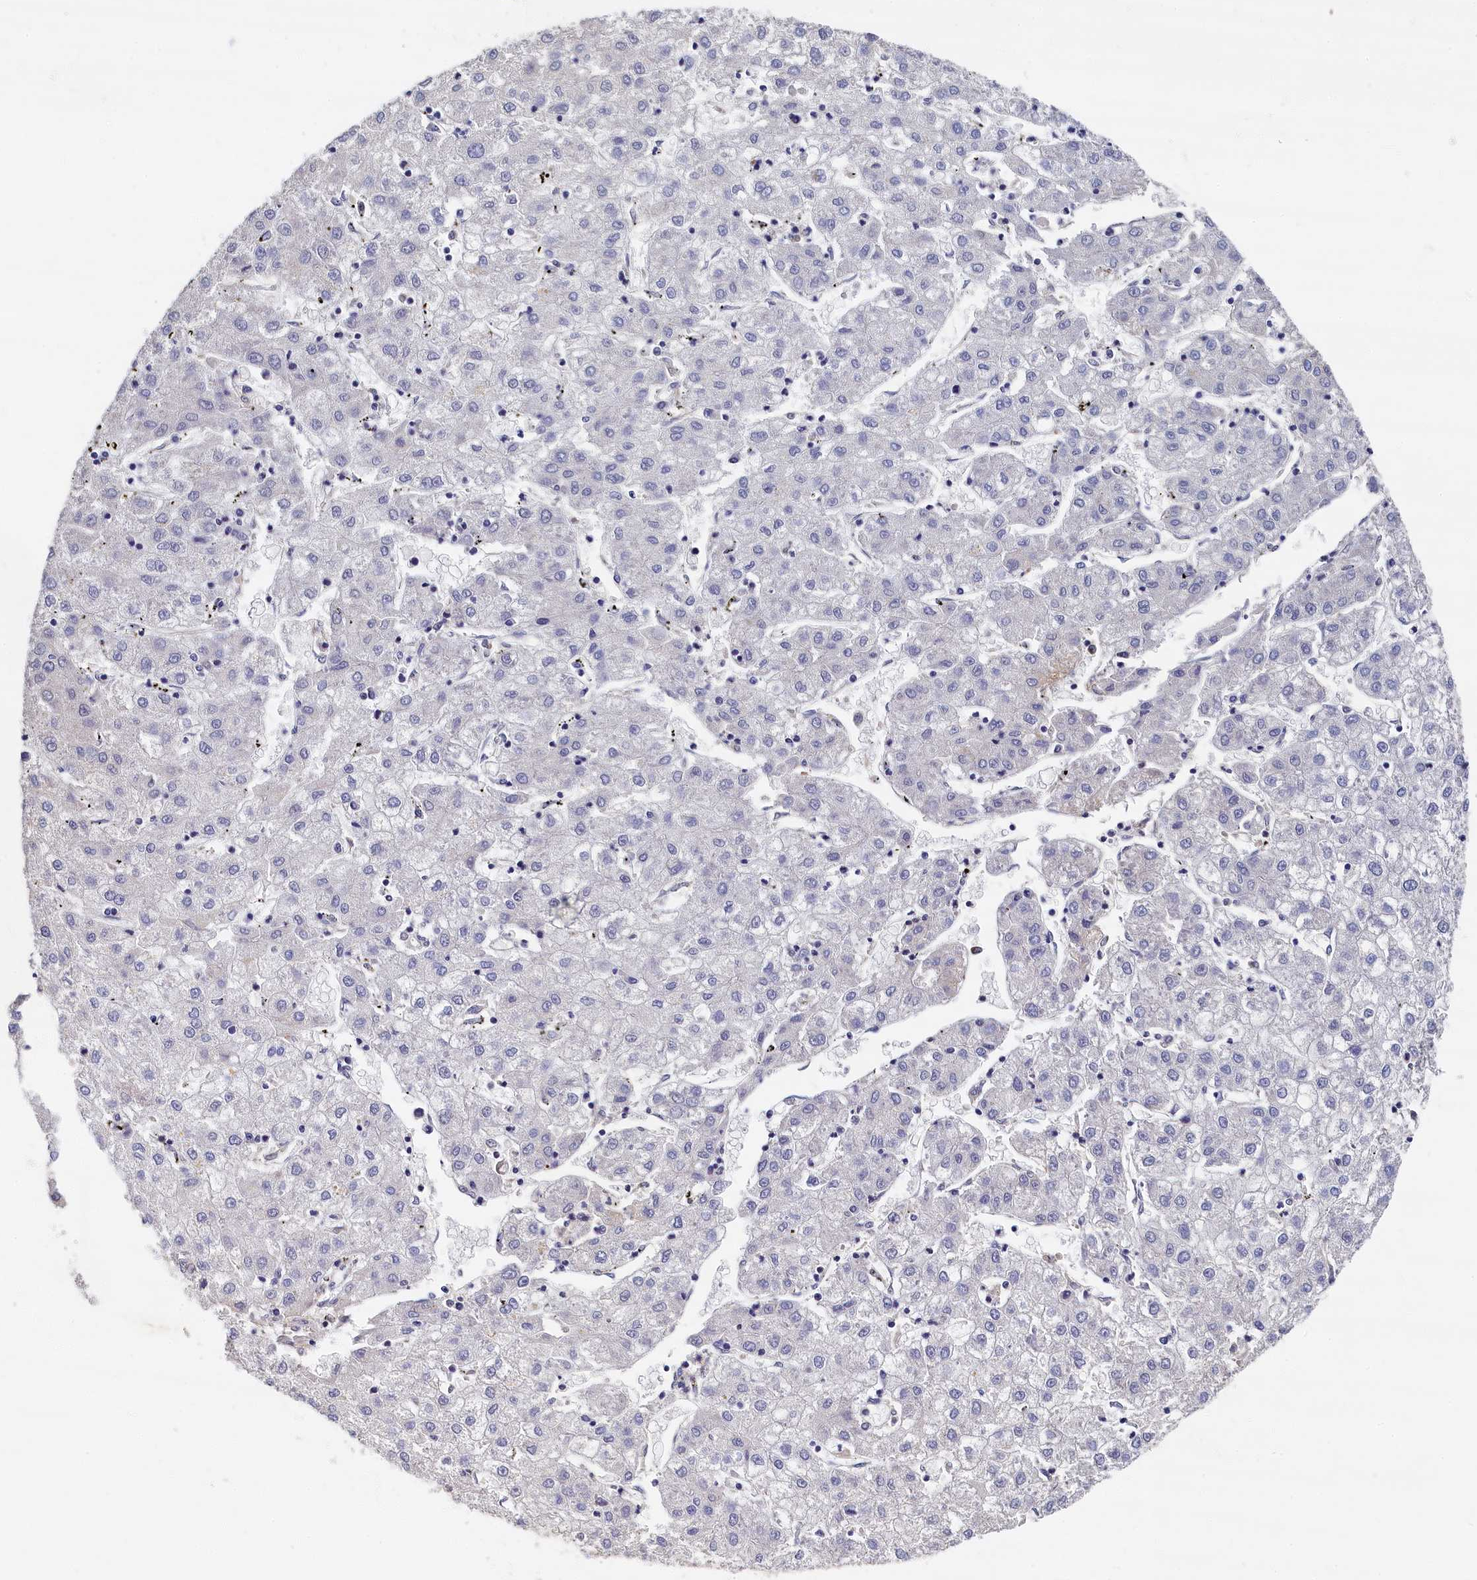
{"staining": {"intensity": "negative", "quantity": "none", "location": "none"}, "tissue": "liver cancer", "cell_type": "Tumor cells", "image_type": "cancer", "snomed": [{"axis": "morphology", "description": "Carcinoma, Hepatocellular, NOS"}, {"axis": "topography", "description": "Liver"}], "caption": "Immunohistochemistry (IHC) image of neoplastic tissue: liver cancer stained with DAB (3,3'-diaminobenzidine) exhibits no significant protein expression in tumor cells. (DAB (3,3'-diaminobenzidine) IHC, high magnification).", "gene": "TBCB", "patient": {"sex": "male", "age": 72}}